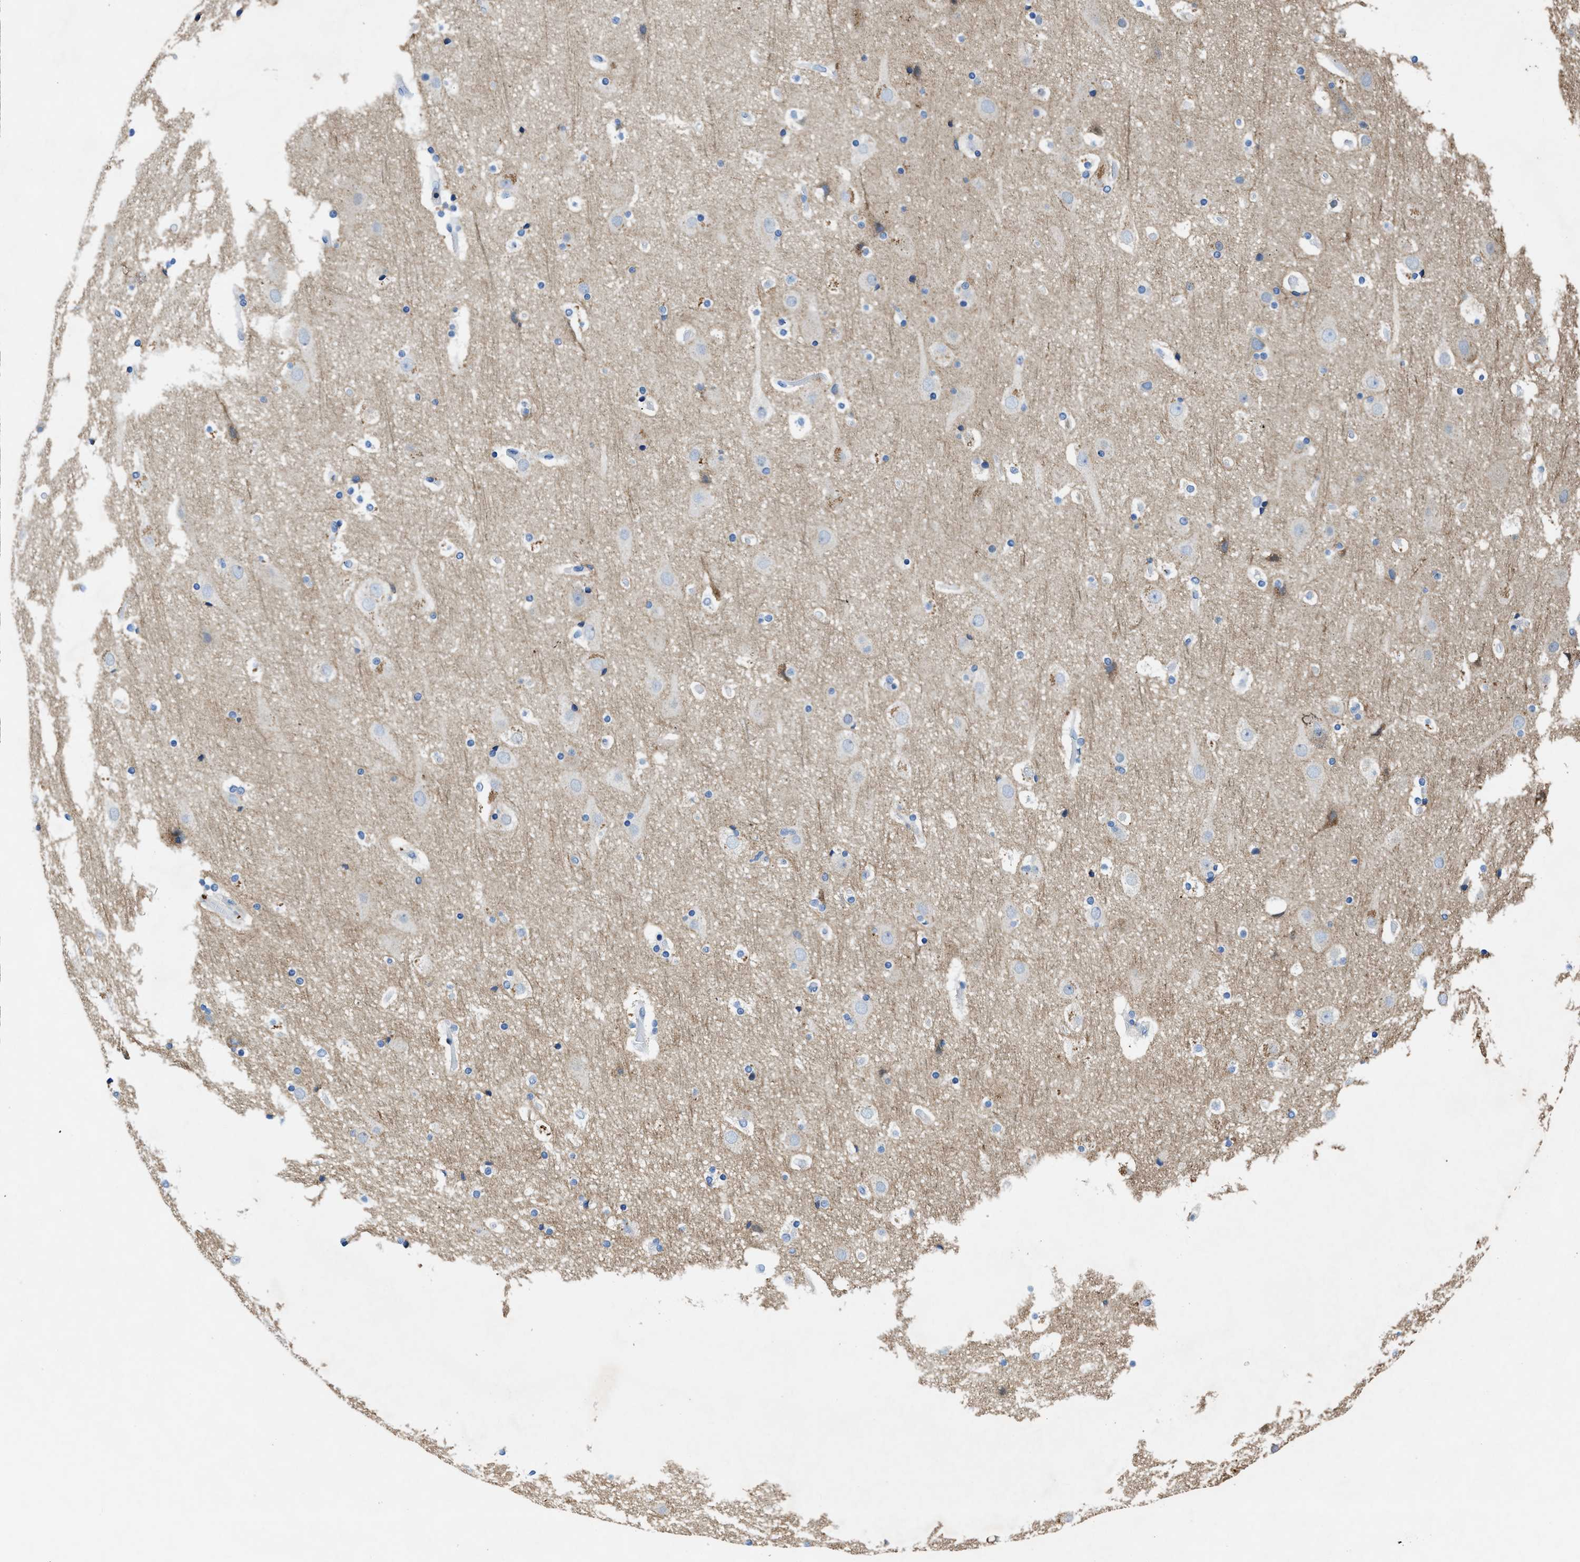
{"staining": {"intensity": "negative", "quantity": "none", "location": "none"}, "tissue": "cerebral cortex", "cell_type": "Endothelial cells", "image_type": "normal", "snomed": [{"axis": "morphology", "description": "Normal tissue, NOS"}, {"axis": "topography", "description": "Cerebral cortex"}], "caption": "This is an immunohistochemistry image of benign cerebral cortex. There is no staining in endothelial cells.", "gene": "TMEM248", "patient": {"sex": "male", "age": 57}}